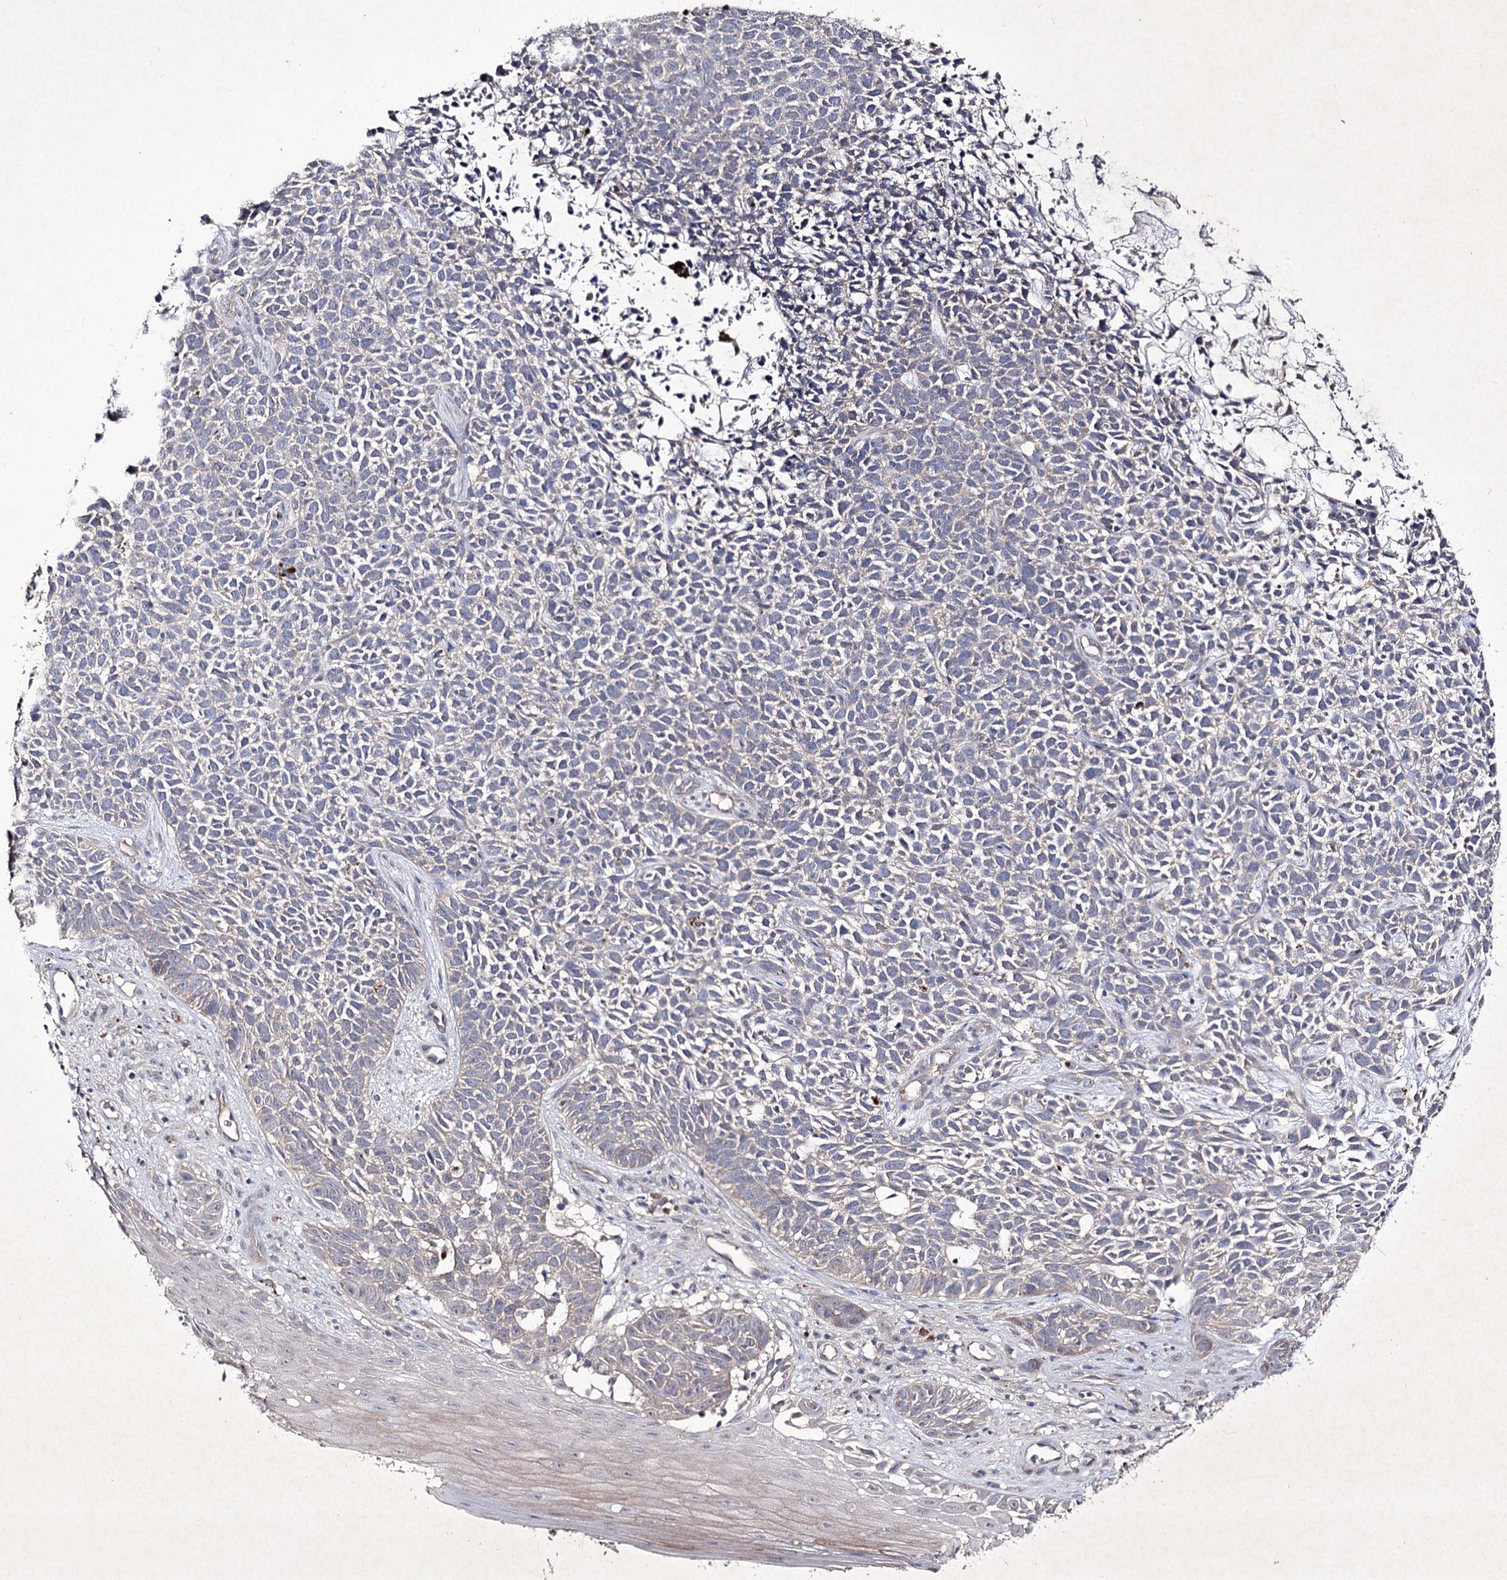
{"staining": {"intensity": "negative", "quantity": "none", "location": "none"}, "tissue": "skin cancer", "cell_type": "Tumor cells", "image_type": "cancer", "snomed": [{"axis": "morphology", "description": "Basal cell carcinoma"}, {"axis": "topography", "description": "Skin"}], "caption": "High magnification brightfield microscopy of skin basal cell carcinoma stained with DAB (brown) and counterstained with hematoxylin (blue): tumor cells show no significant staining. Brightfield microscopy of immunohistochemistry (IHC) stained with DAB (3,3'-diaminobenzidine) (brown) and hematoxylin (blue), captured at high magnification.", "gene": "SEMA4G", "patient": {"sex": "female", "age": 84}}